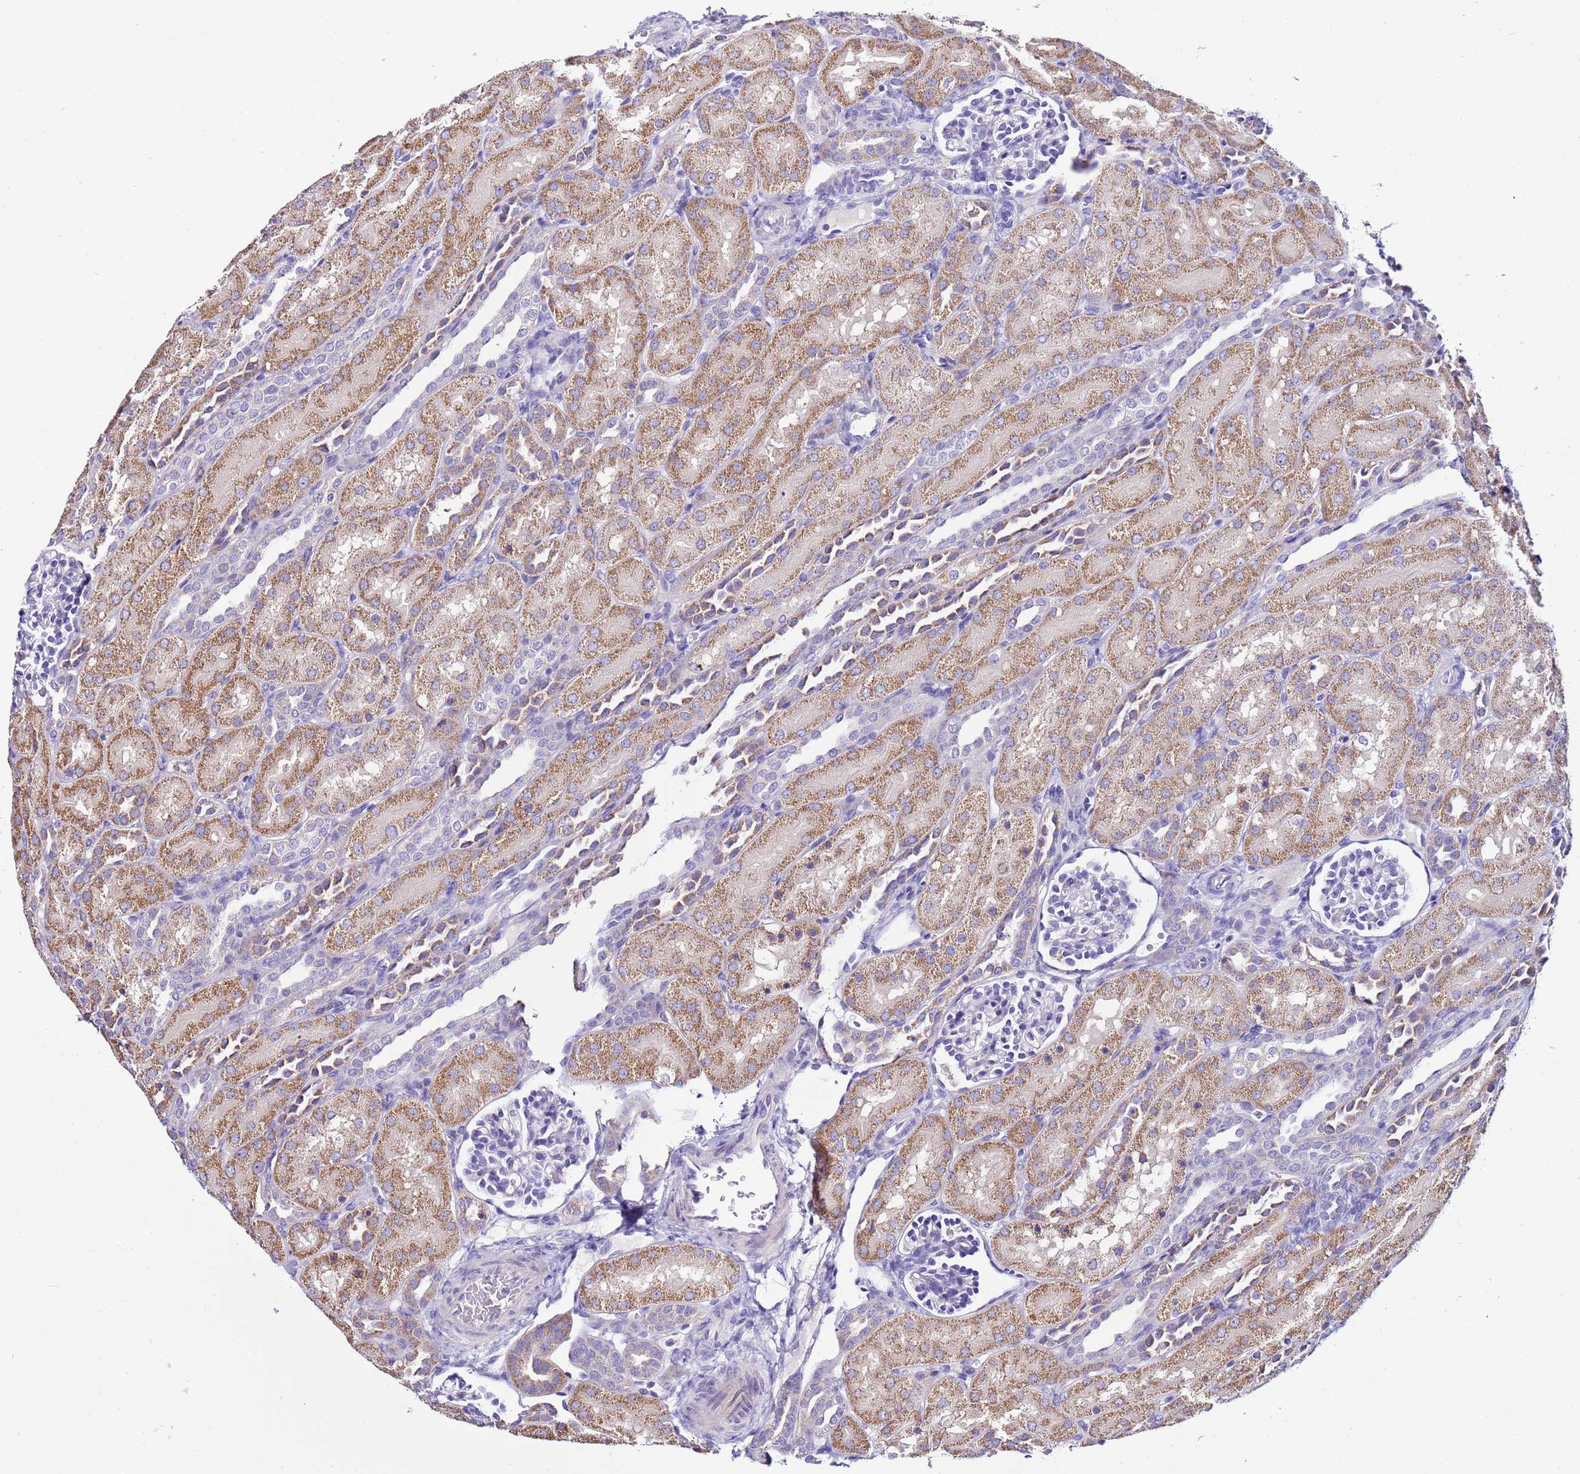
{"staining": {"intensity": "negative", "quantity": "none", "location": "none"}, "tissue": "kidney", "cell_type": "Cells in glomeruli", "image_type": "normal", "snomed": [{"axis": "morphology", "description": "Normal tissue, NOS"}, {"axis": "topography", "description": "Kidney"}], "caption": "Cells in glomeruli show no significant staining in benign kidney. (Immunohistochemistry (ihc), brightfield microscopy, high magnification).", "gene": "MYBPC3", "patient": {"sex": "male", "age": 1}}